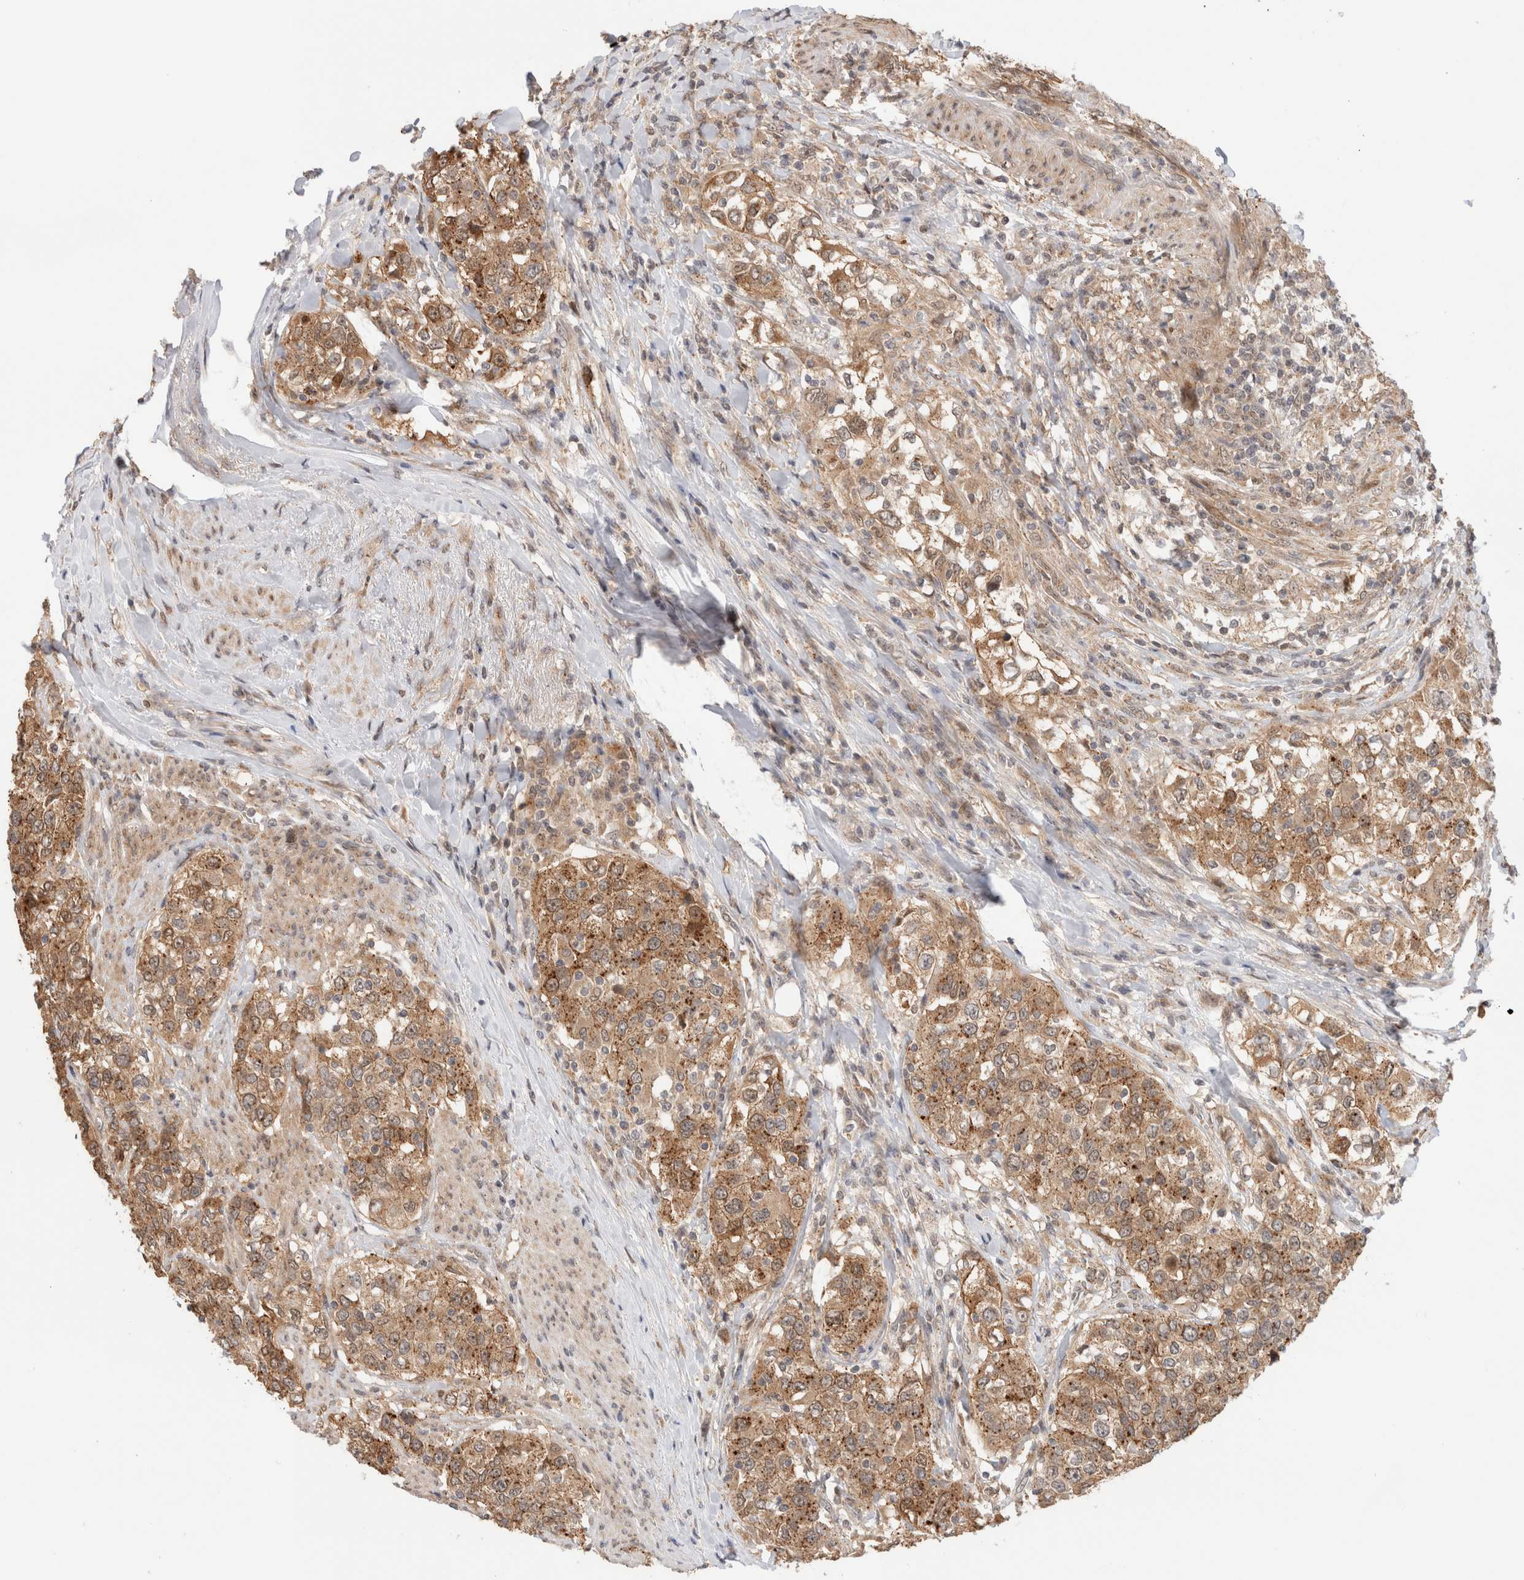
{"staining": {"intensity": "moderate", "quantity": ">75%", "location": "cytoplasmic/membranous"}, "tissue": "urothelial cancer", "cell_type": "Tumor cells", "image_type": "cancer", "snomed": [{"axis": "morphology", "description": "Urothelial carcinoma, High grade"}, {"axis": "topography", "description": "Urinary bladder"}], "caption": "A brown stain shows moderate cytoplasmic/membranous positivity of a protein in human urothelial carcinoma (high-grade) tumor cells.", "gene": "OTUD6B", "patient": {"sex": "female", "age": 80}}